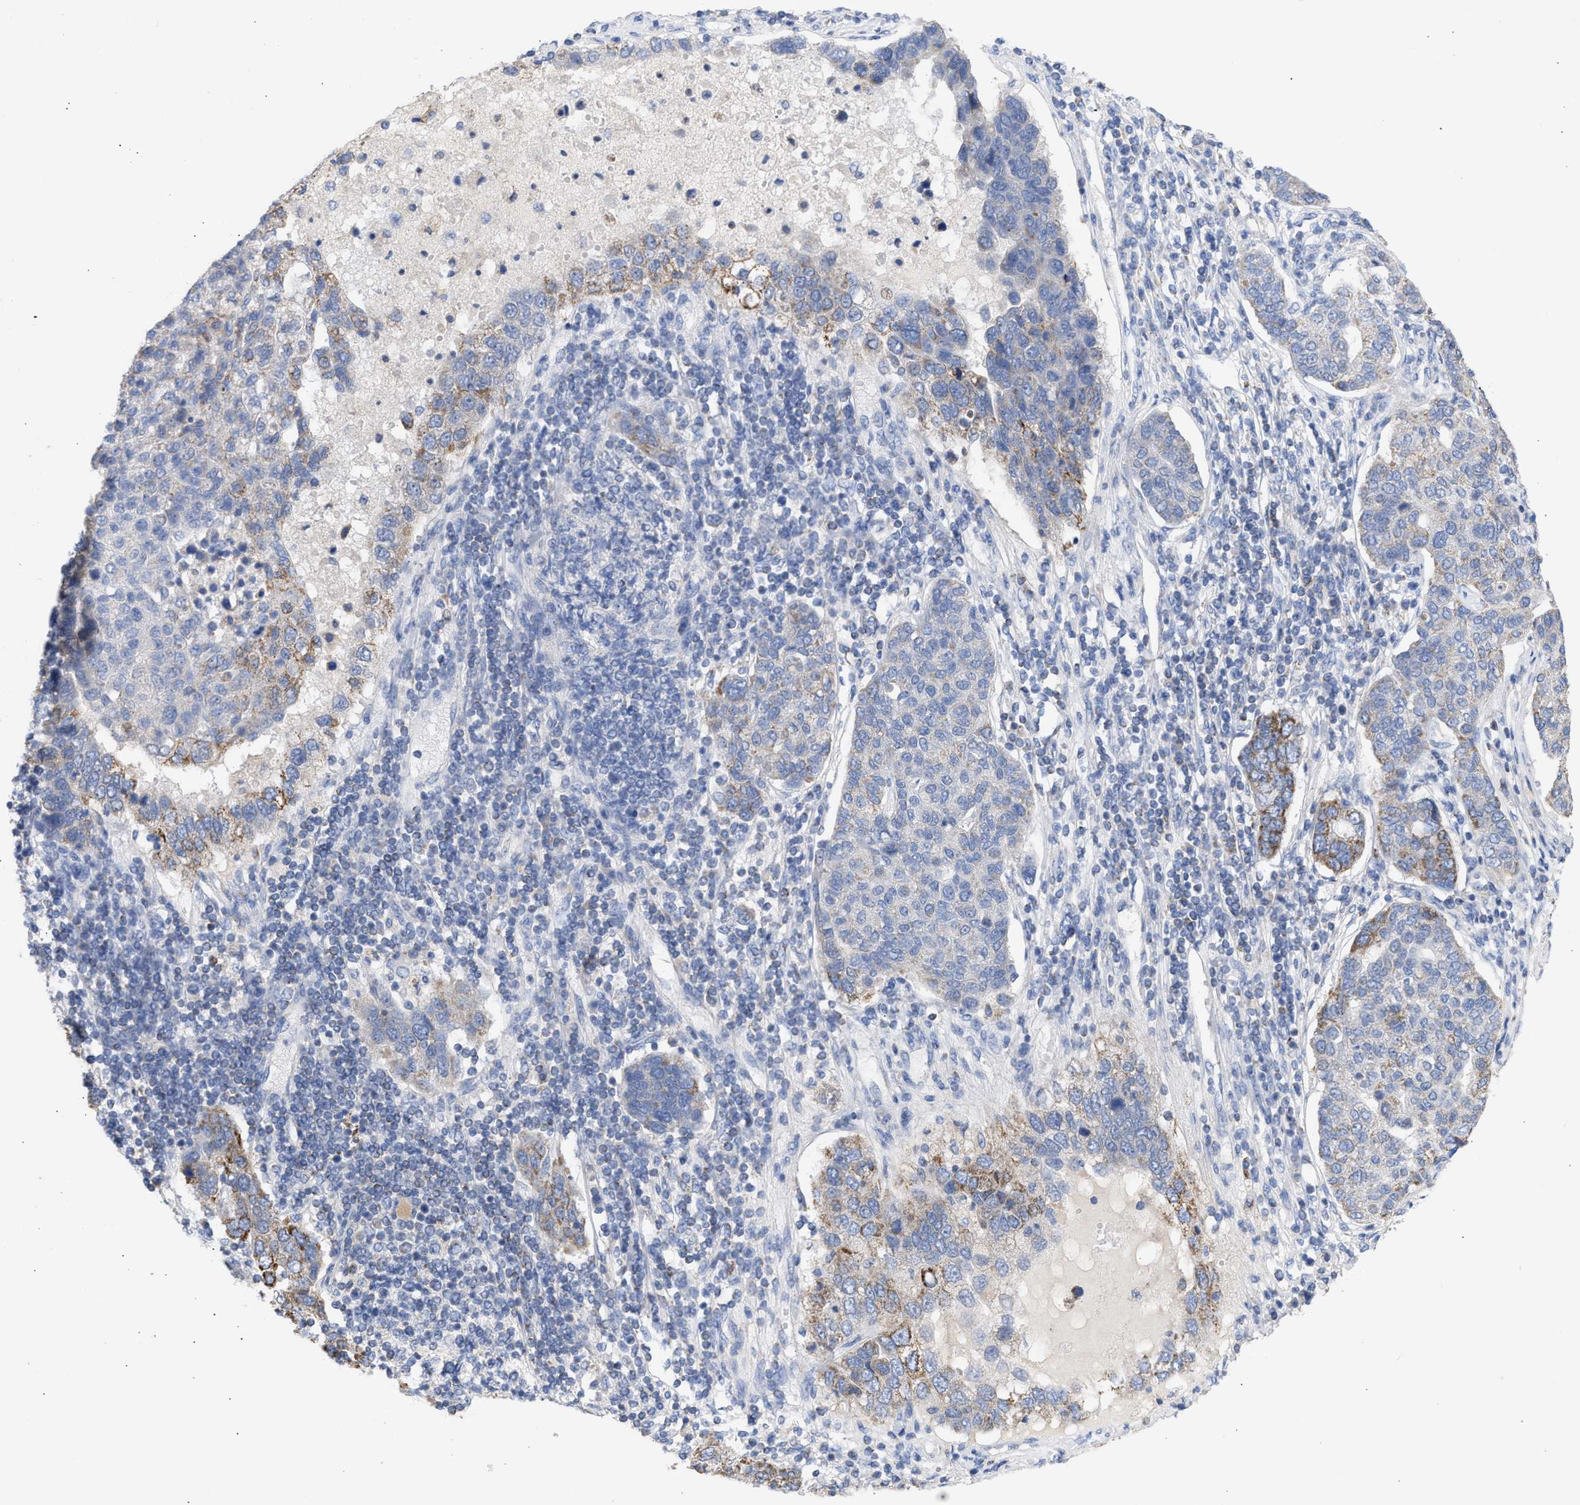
{"staining": {"intensity": "moderate", "quantity": "<25%", "location": "cytoplasmic/membranous"}, "tissue": "pancreatic cancer", "cell_type": "Tumor cells", "image_type": "cancer", "snomed": [{"axis": "morphology", "description": "Adenocarcinoma, NOS"}, {"axis": "topography", "description": "Pancreas"}], "caption": "An image of pancreatic cancer stained for a protein displays moderate cytoplasmic/membranous brown staining in tumor cells.", "gene": "ACOT13", "patient": {"sex": "female", "age": 61}}